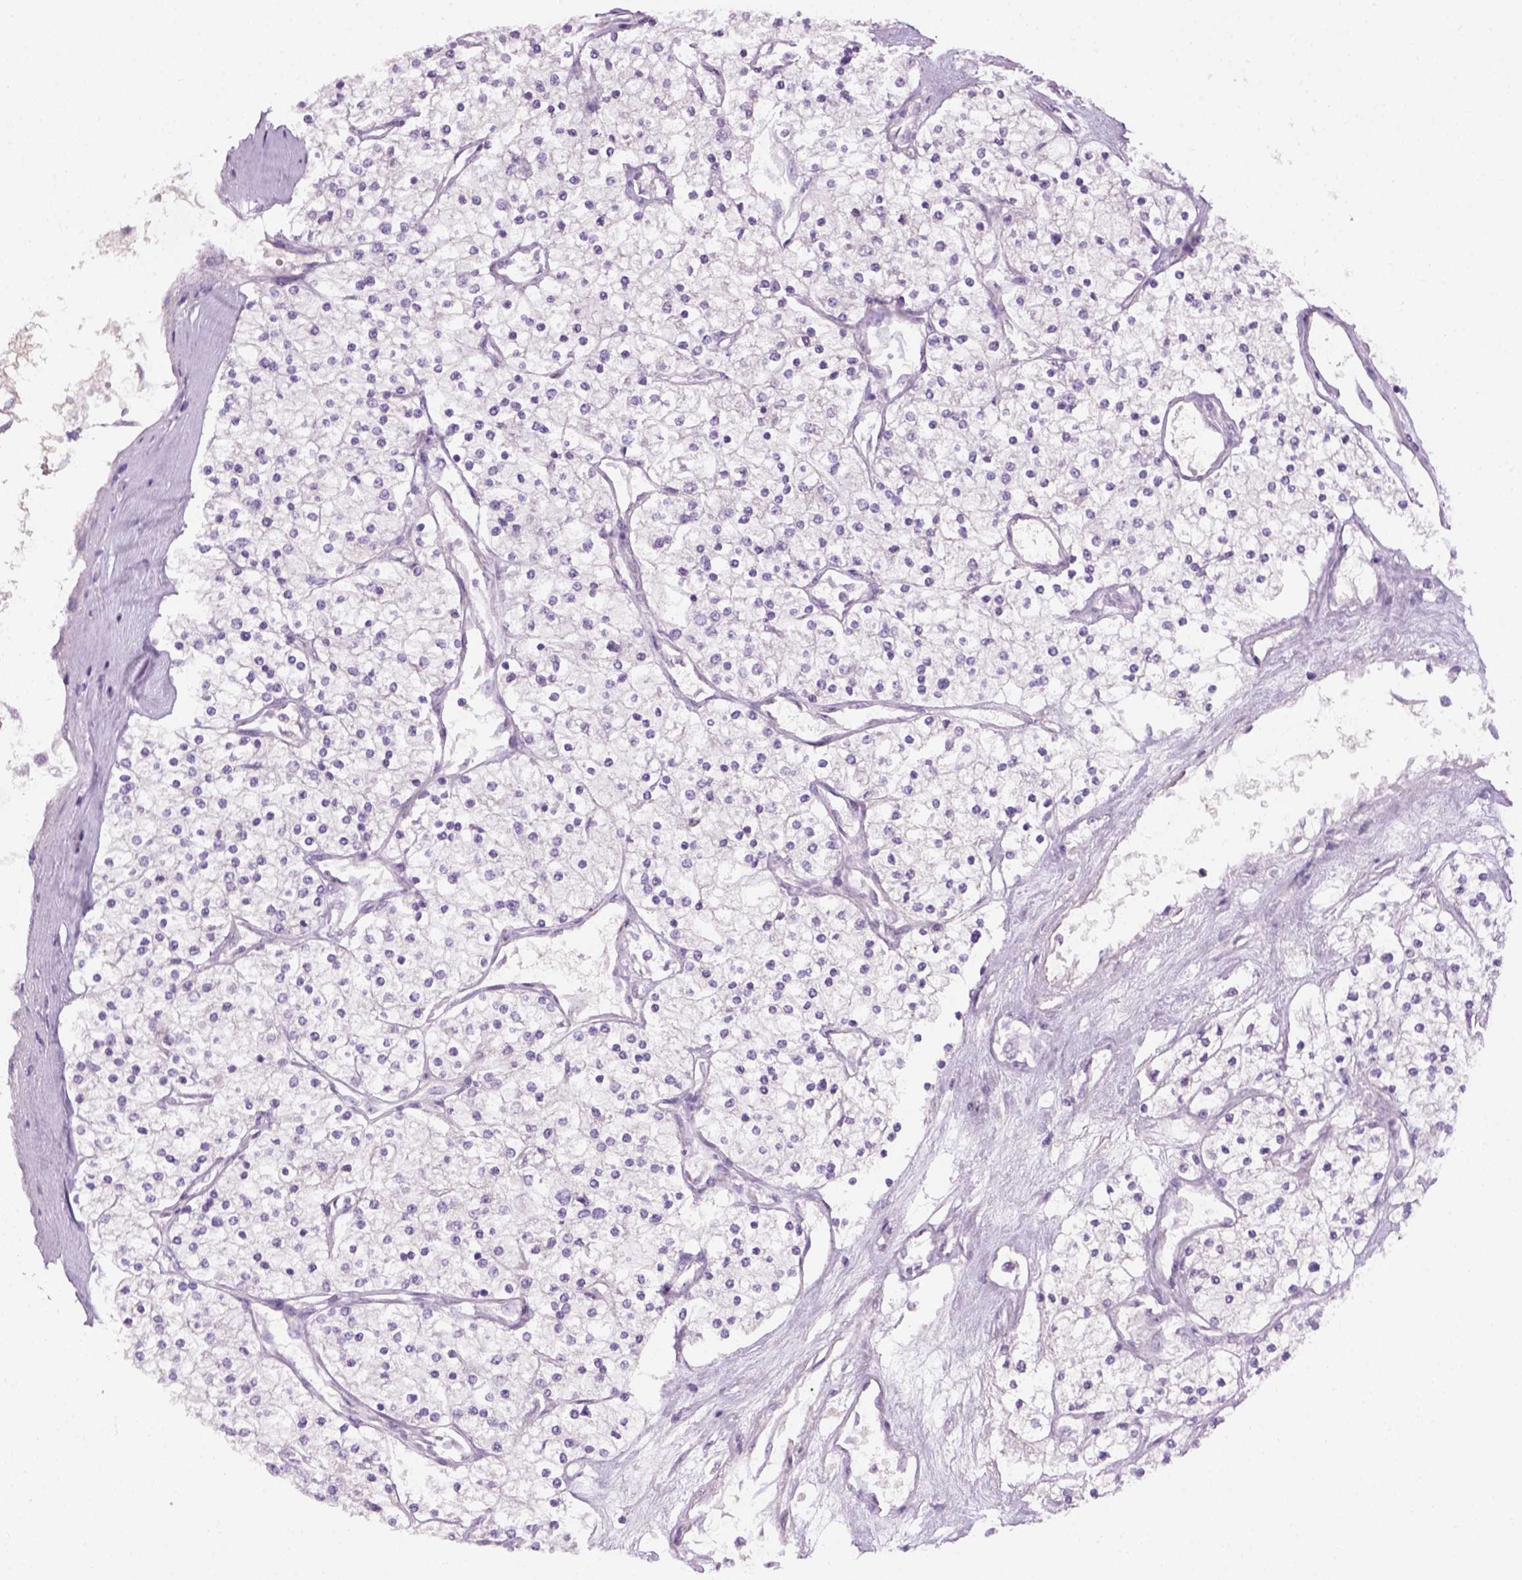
{"staining": {"intensity": "negative", "quantity": "none", "location": "none"}, "tissue": "renal cancer", "cell_type": "Tumor cells", "image_type": "cancer", "snomed": [{"axis": "morphology", "description": "Adenocarcinoma, NOS"}, {"axis": "topography", "description": "Kidney"}], "caption": "IHC of renal cancer (adenocarcinoma) demonstrates no expression in tumor cells.", "gene": "GFI1B", "patient": {"sex": "male", "age": 80}}